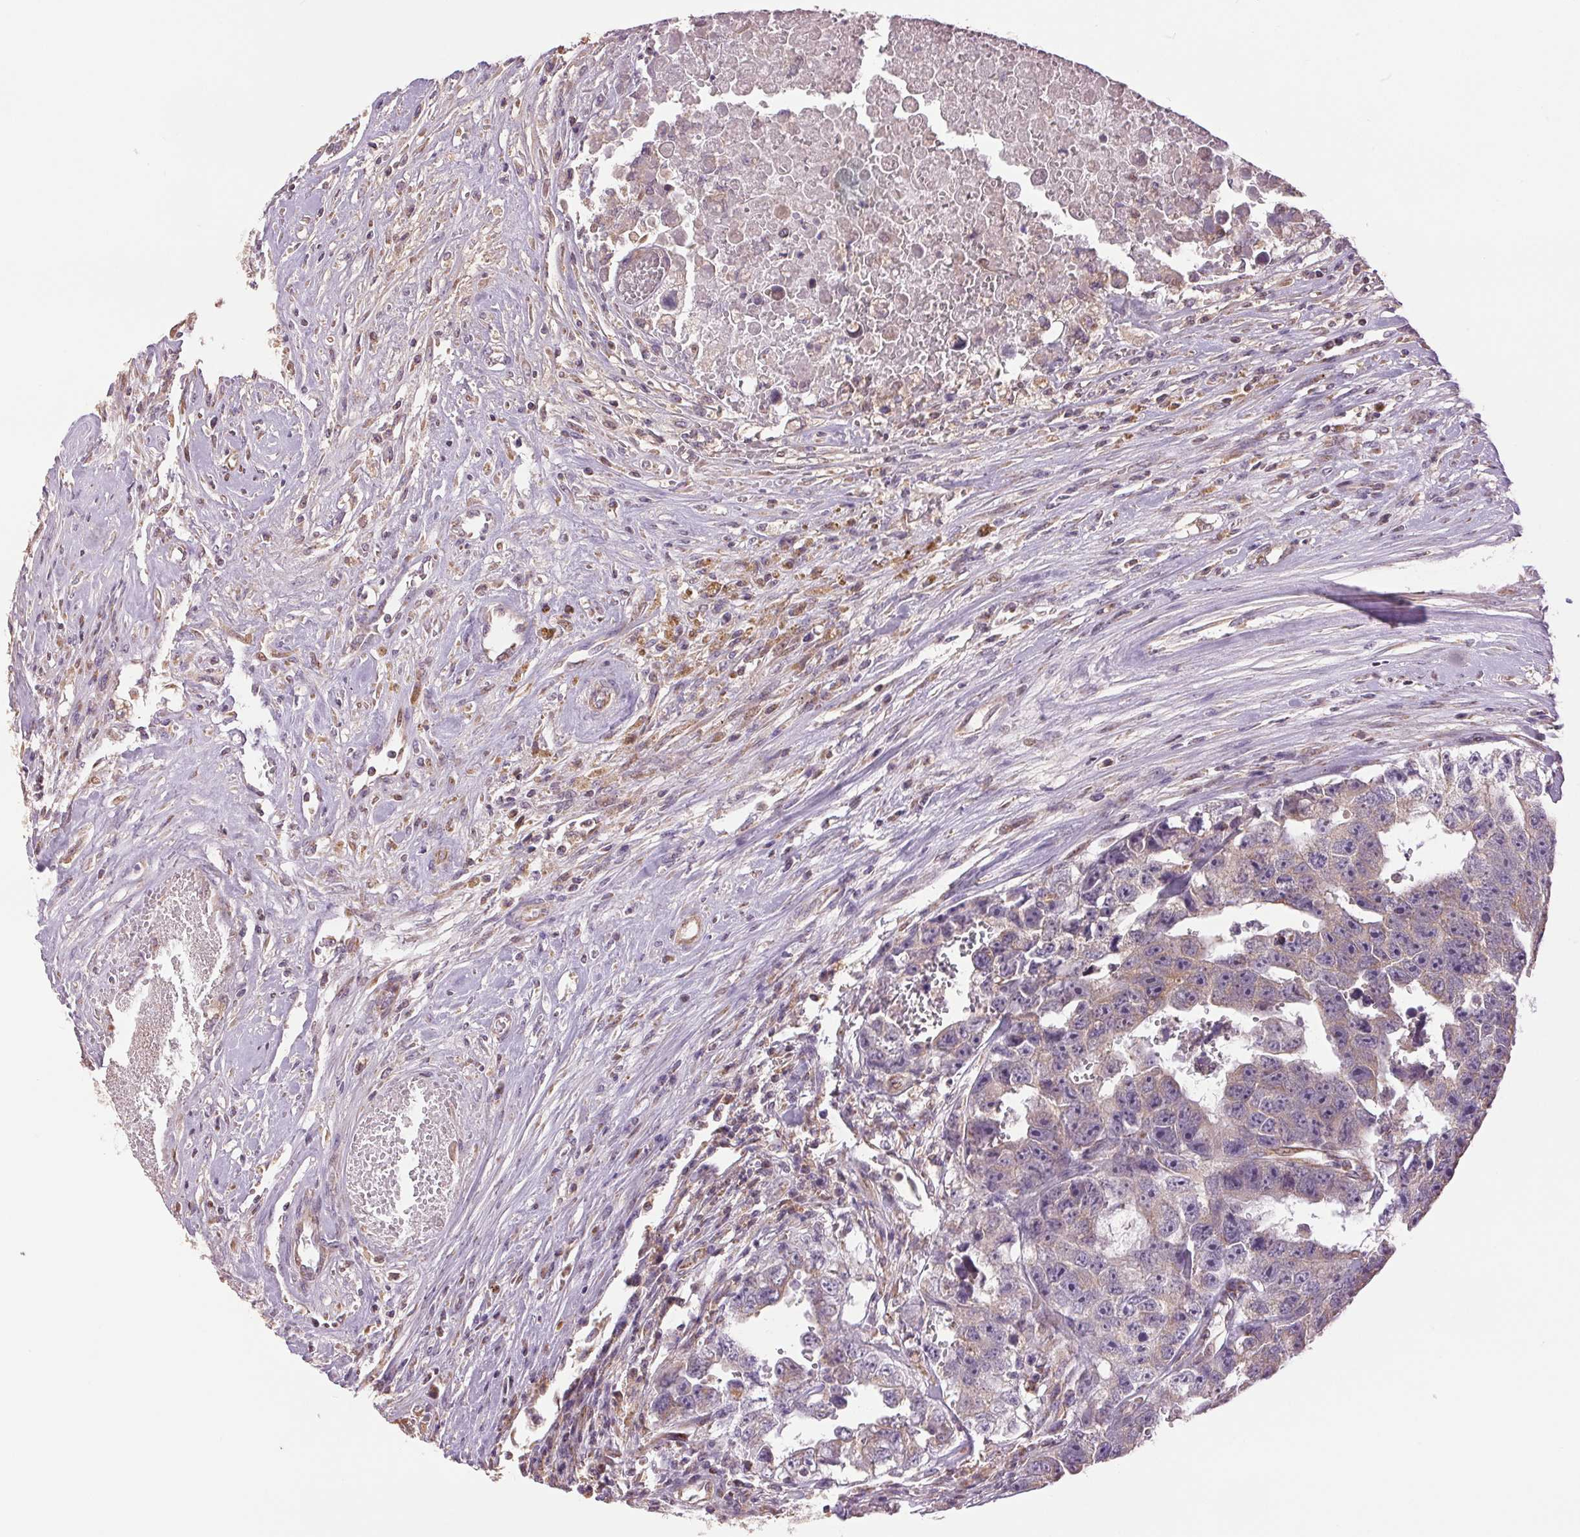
{"staining": {"intensity": "negative", "quantity": "none", "location": "none"}, "tissue": "testis cancer", "cell_type": "Tumor cells", "image_type": "cancer", "snomed": [{"axis": "morphology", "description": "Carcinoma, Embryonal, NOS"}, {"axis": "topography", "description": "Testis"}], "caption": "The photomicrograph exhibits no staining of tumor cells in testis cancer (embryonal carcinoma).", "gene": "DGUOK", "patient": {"sex": "male", "age": 22}}